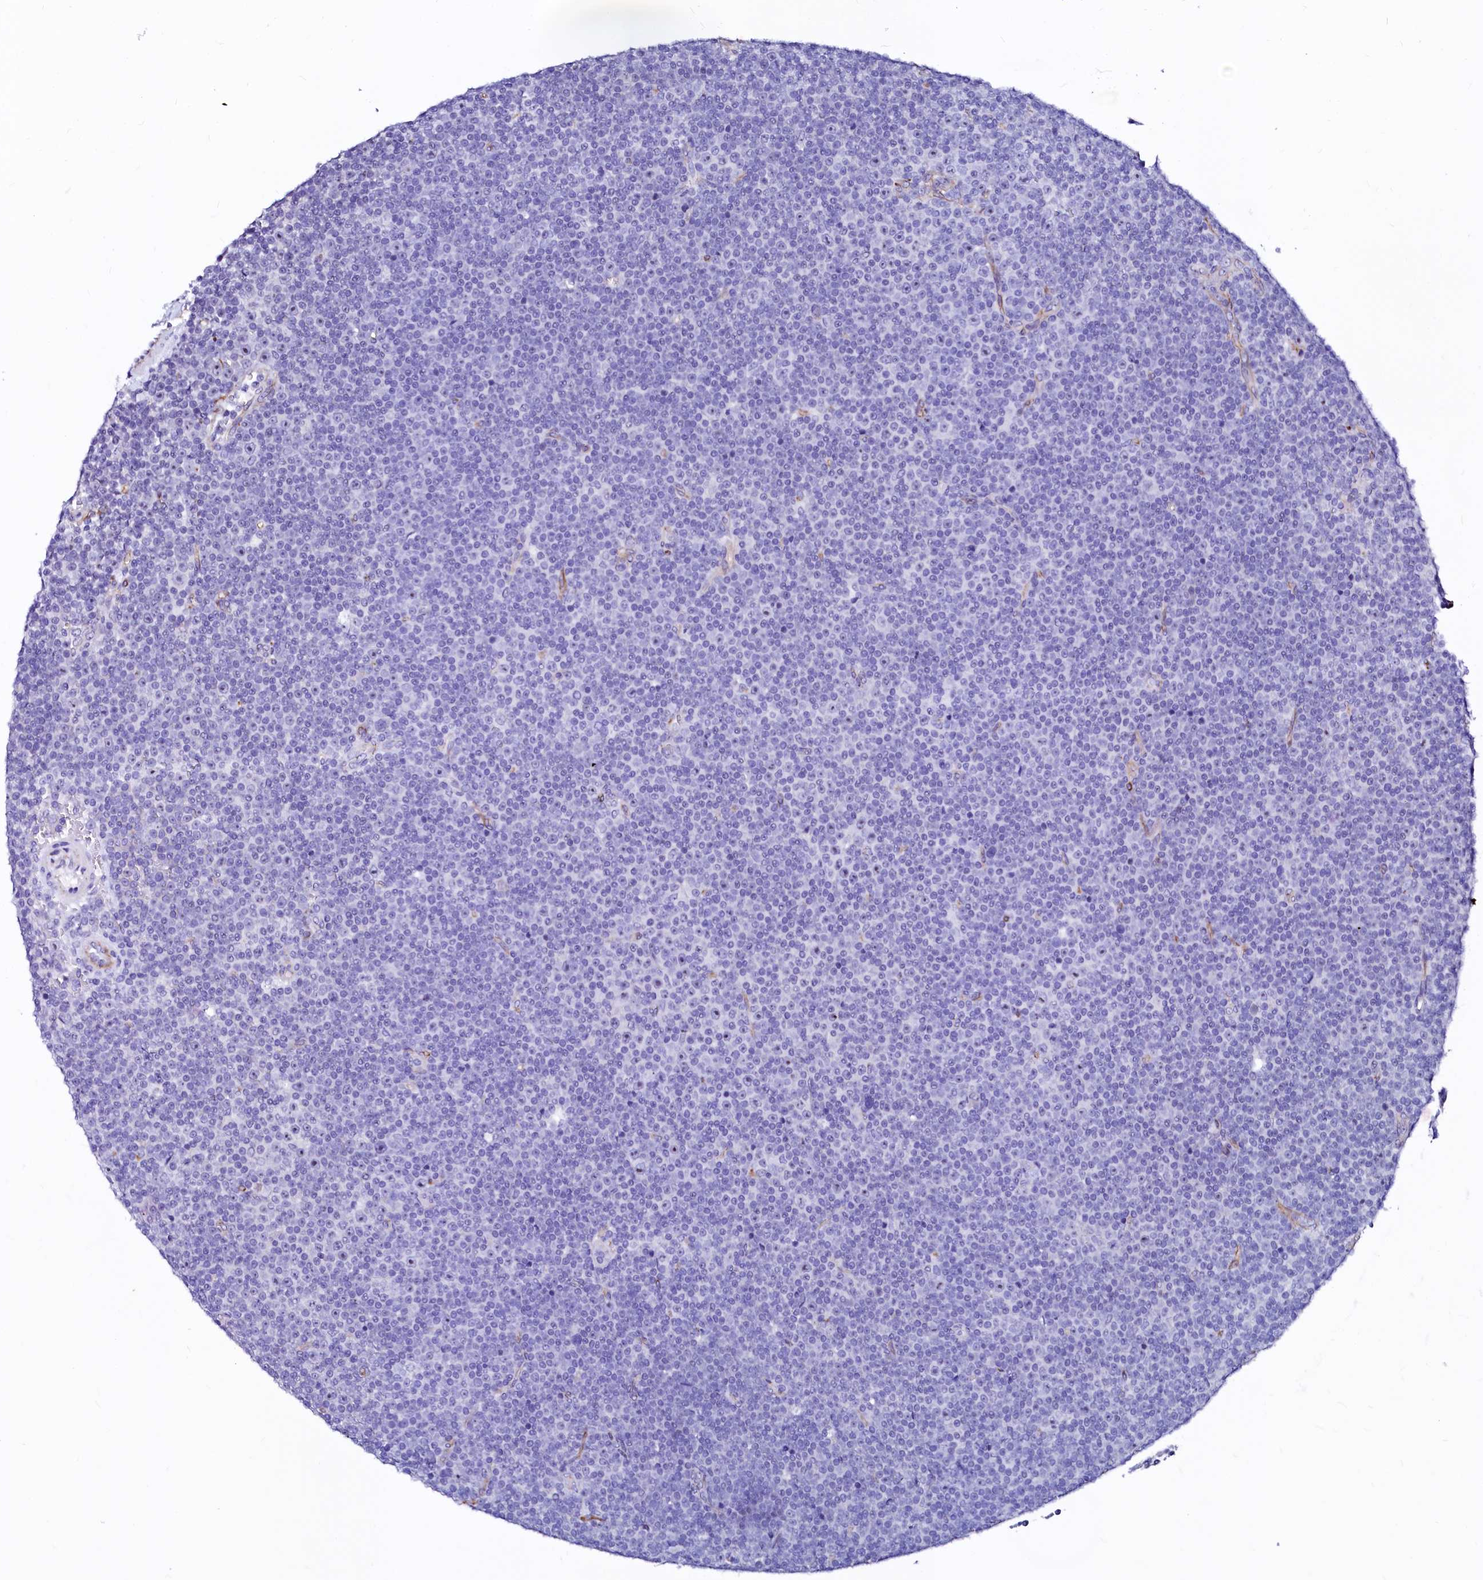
{"staining": {"intensity": "negative", "quantity": "none", "location": "none"}, "tissue": "lymphoma", "cell_type": "Tumor cells", "image_type": "cancer", "snomed": [{"axis": "morphology", "description": "Malignant lymphoma, non-Hodgkin's type, Low grade"}, {"axis": "topography", "description": "Lymph node"}], "caption": "This is a histopathology image of immunohistochemistry (IHC) staining of lymphoma, which shows no positivity in tumor cells.", "gene": "SFR1", "patient": {"sex": "female", "age": 67}}